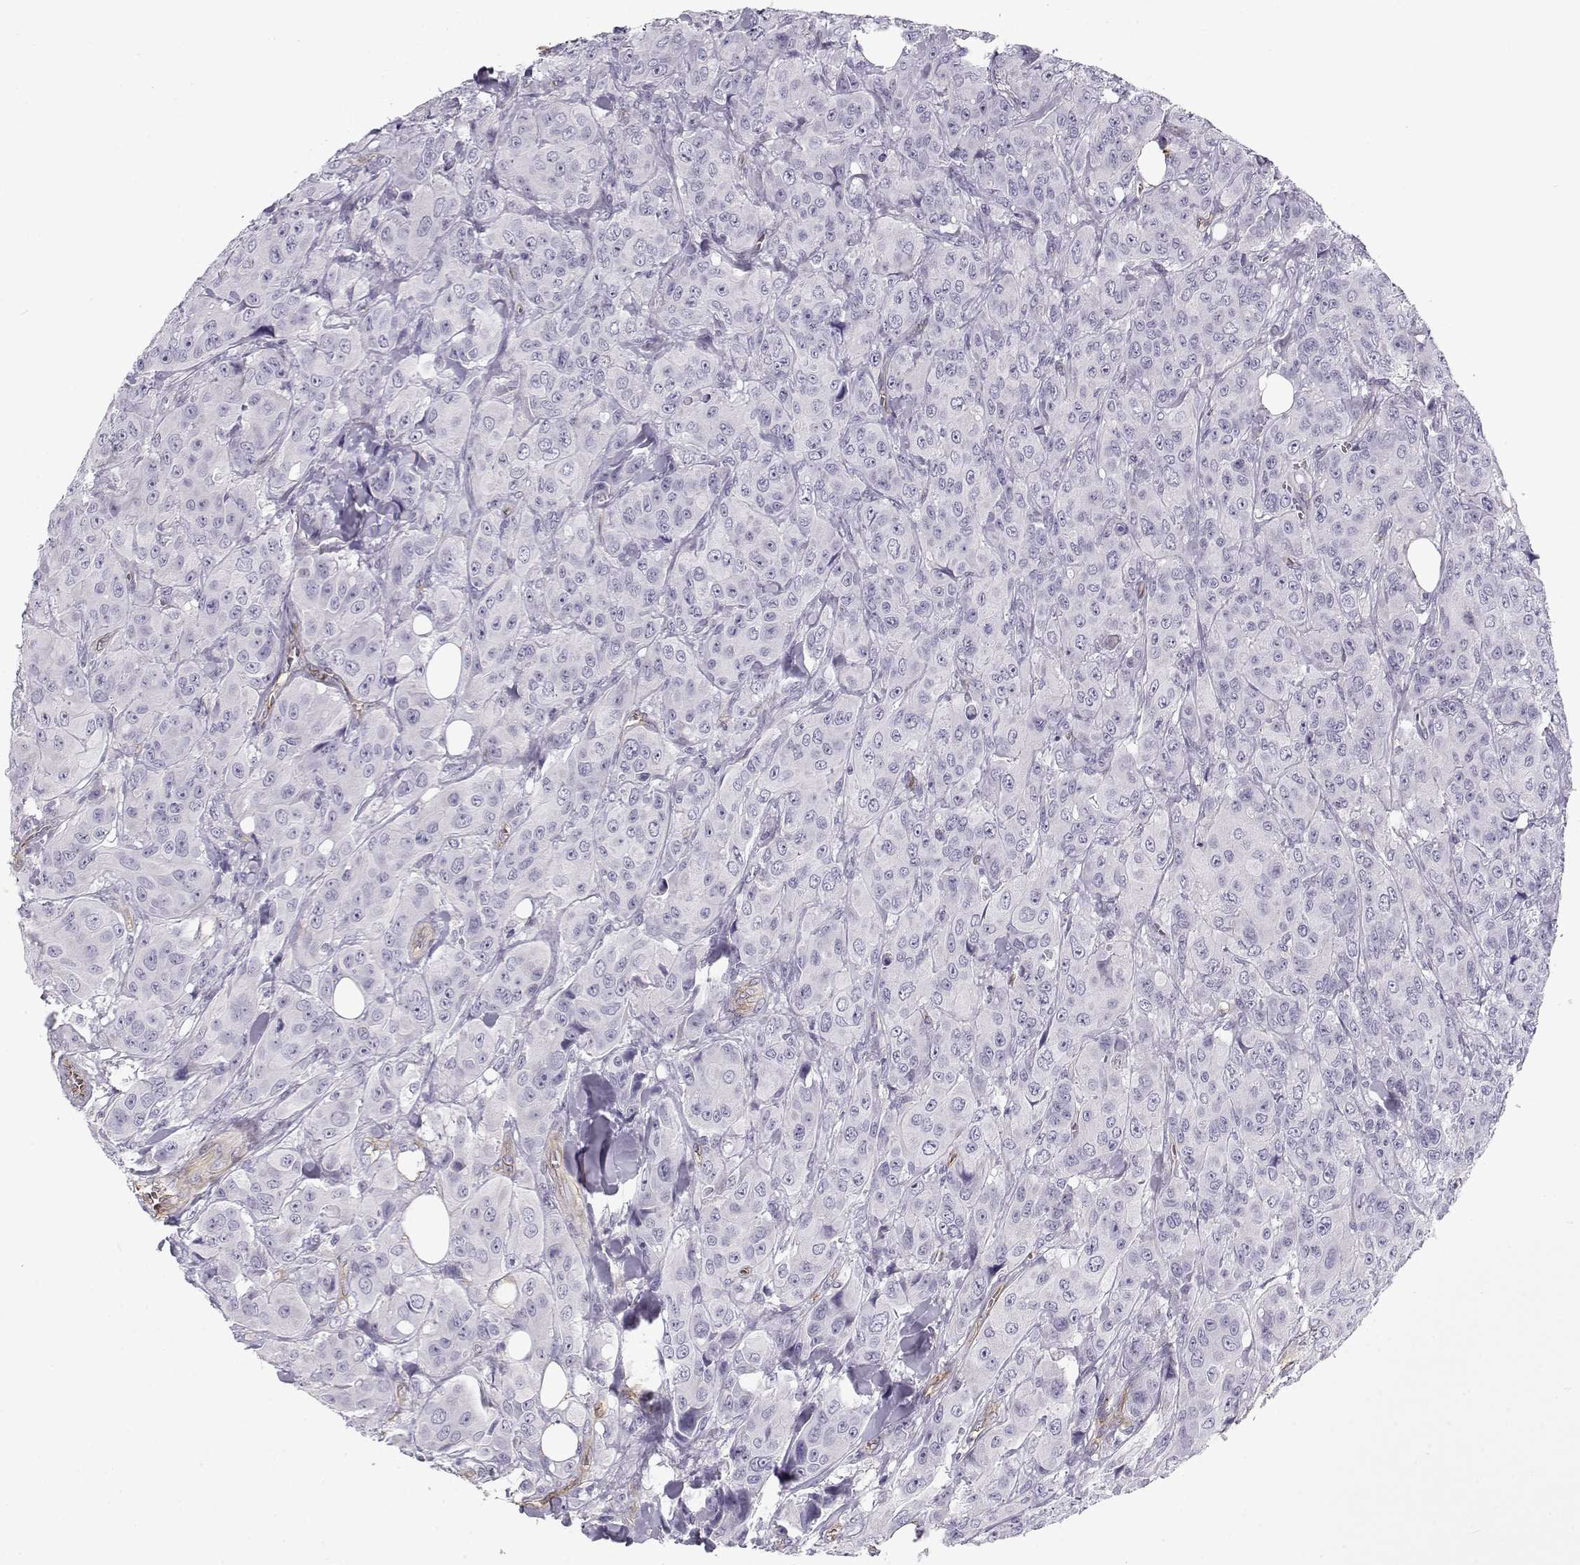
{"staining": {"intensity": "negative", "quantity": "none", "location": "none"}, "tissue": "breast cancer", "cell_type": "Tumor cells", "image_type": "cancer", "snomed": [{"axis": "morphology", "description": "Duct carcinoma"}, {"axis": "topography", "description": "Breast"}], "caption": "Immunohistochemistry (IHC) of breast intraductal carcinoma shows no positivity in tumor cells. (Stains: DAB immunohistochemistry (IHC) with hematoxylin counter stain, Microscopy: brightfield microscopy at high magnification).", "gene": "MYO1A", "patient": {"sex": "female", "age": 43}}